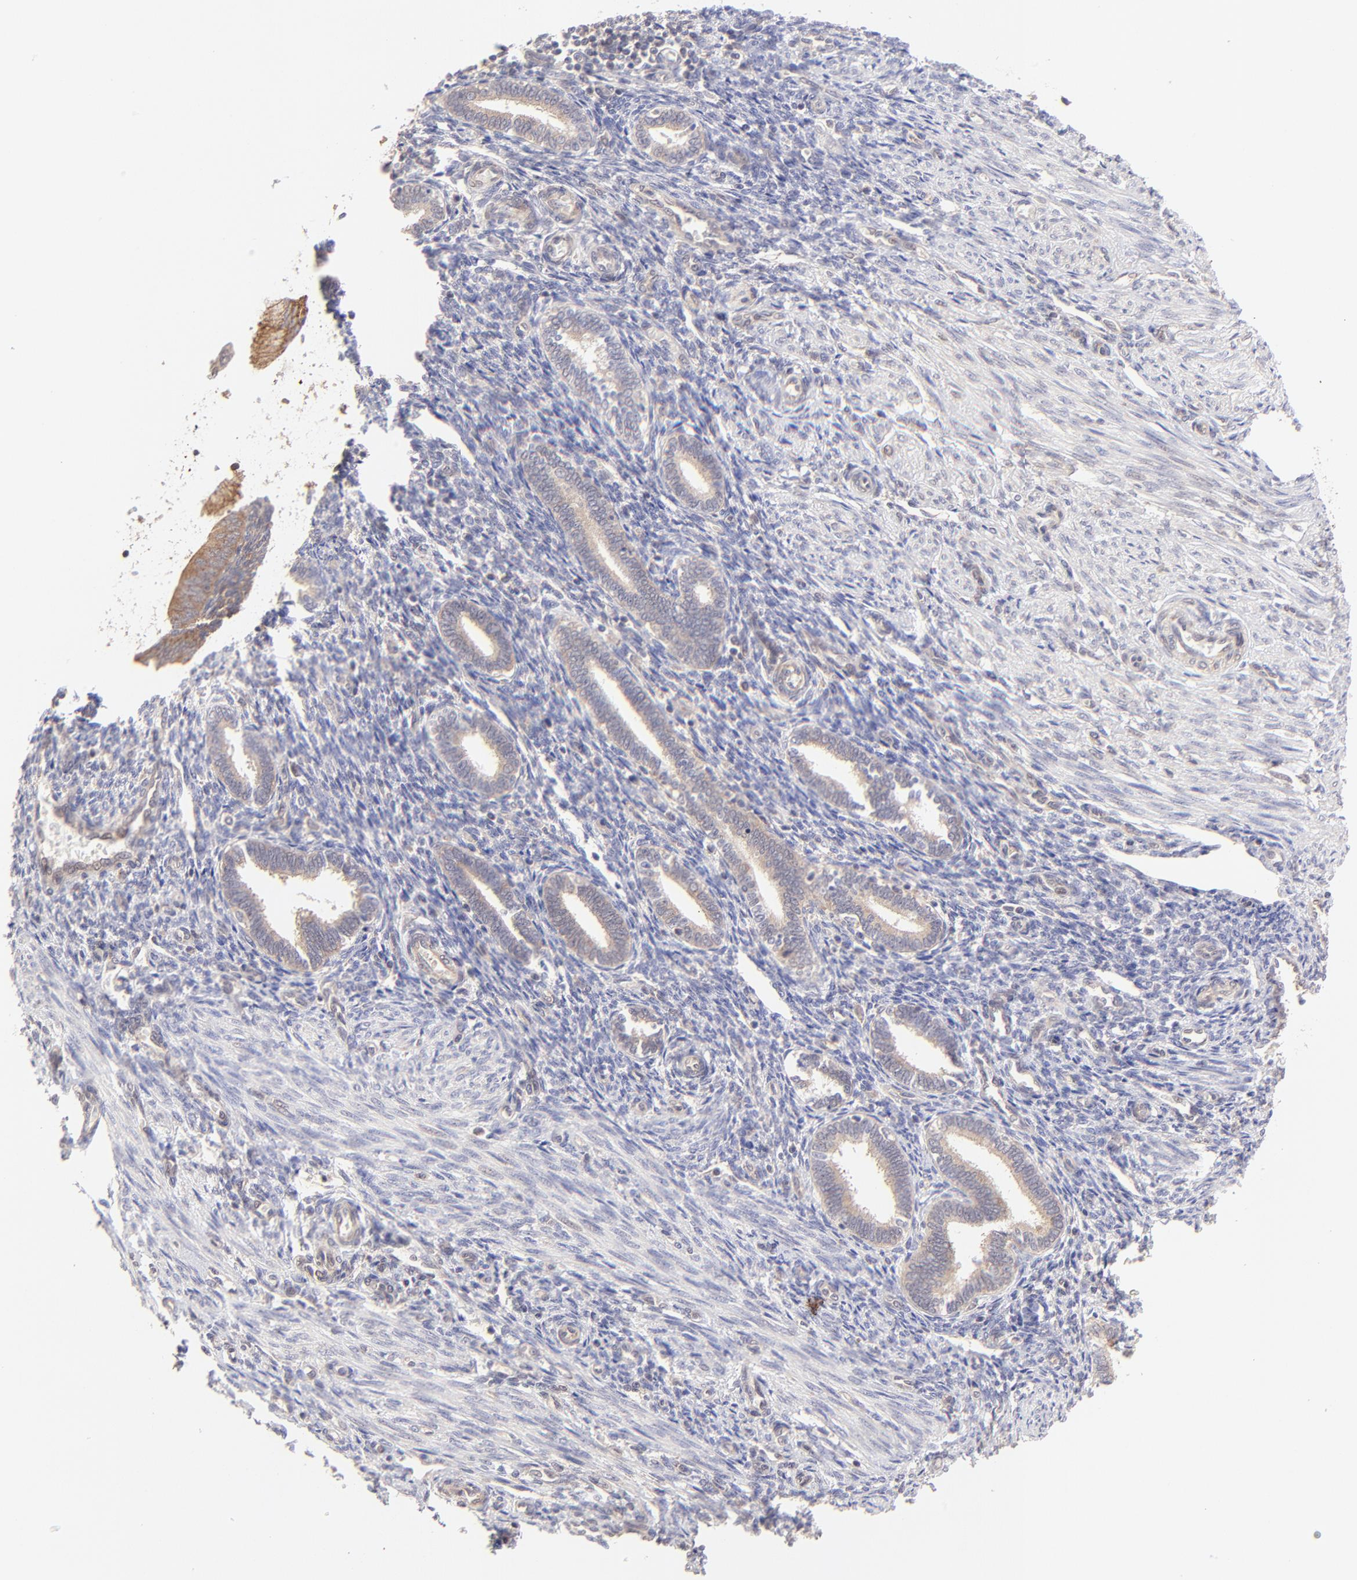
{"staining": {"intensity": "moderate", "quantity": ">75%", "location": "cytoplasmic/membranous"}, "tissue": "endometrium", "cell_type": "Cells in endometrial stroma", "image_type": "normal", "snomed": [{"axis": "morphology", "description": "Normal tissue, NOS"}, {"axis": "topography", "description": "Endometrium"}], "caption": "The histopathology image demonstrates staining of normal endometrium, revealing moderate cytoplasmic/membranous protein positivity (brown color) within cells in endometrial stroma.", "gene": "TNRC6B", "patient": {"sex": "female", "age": 27}}